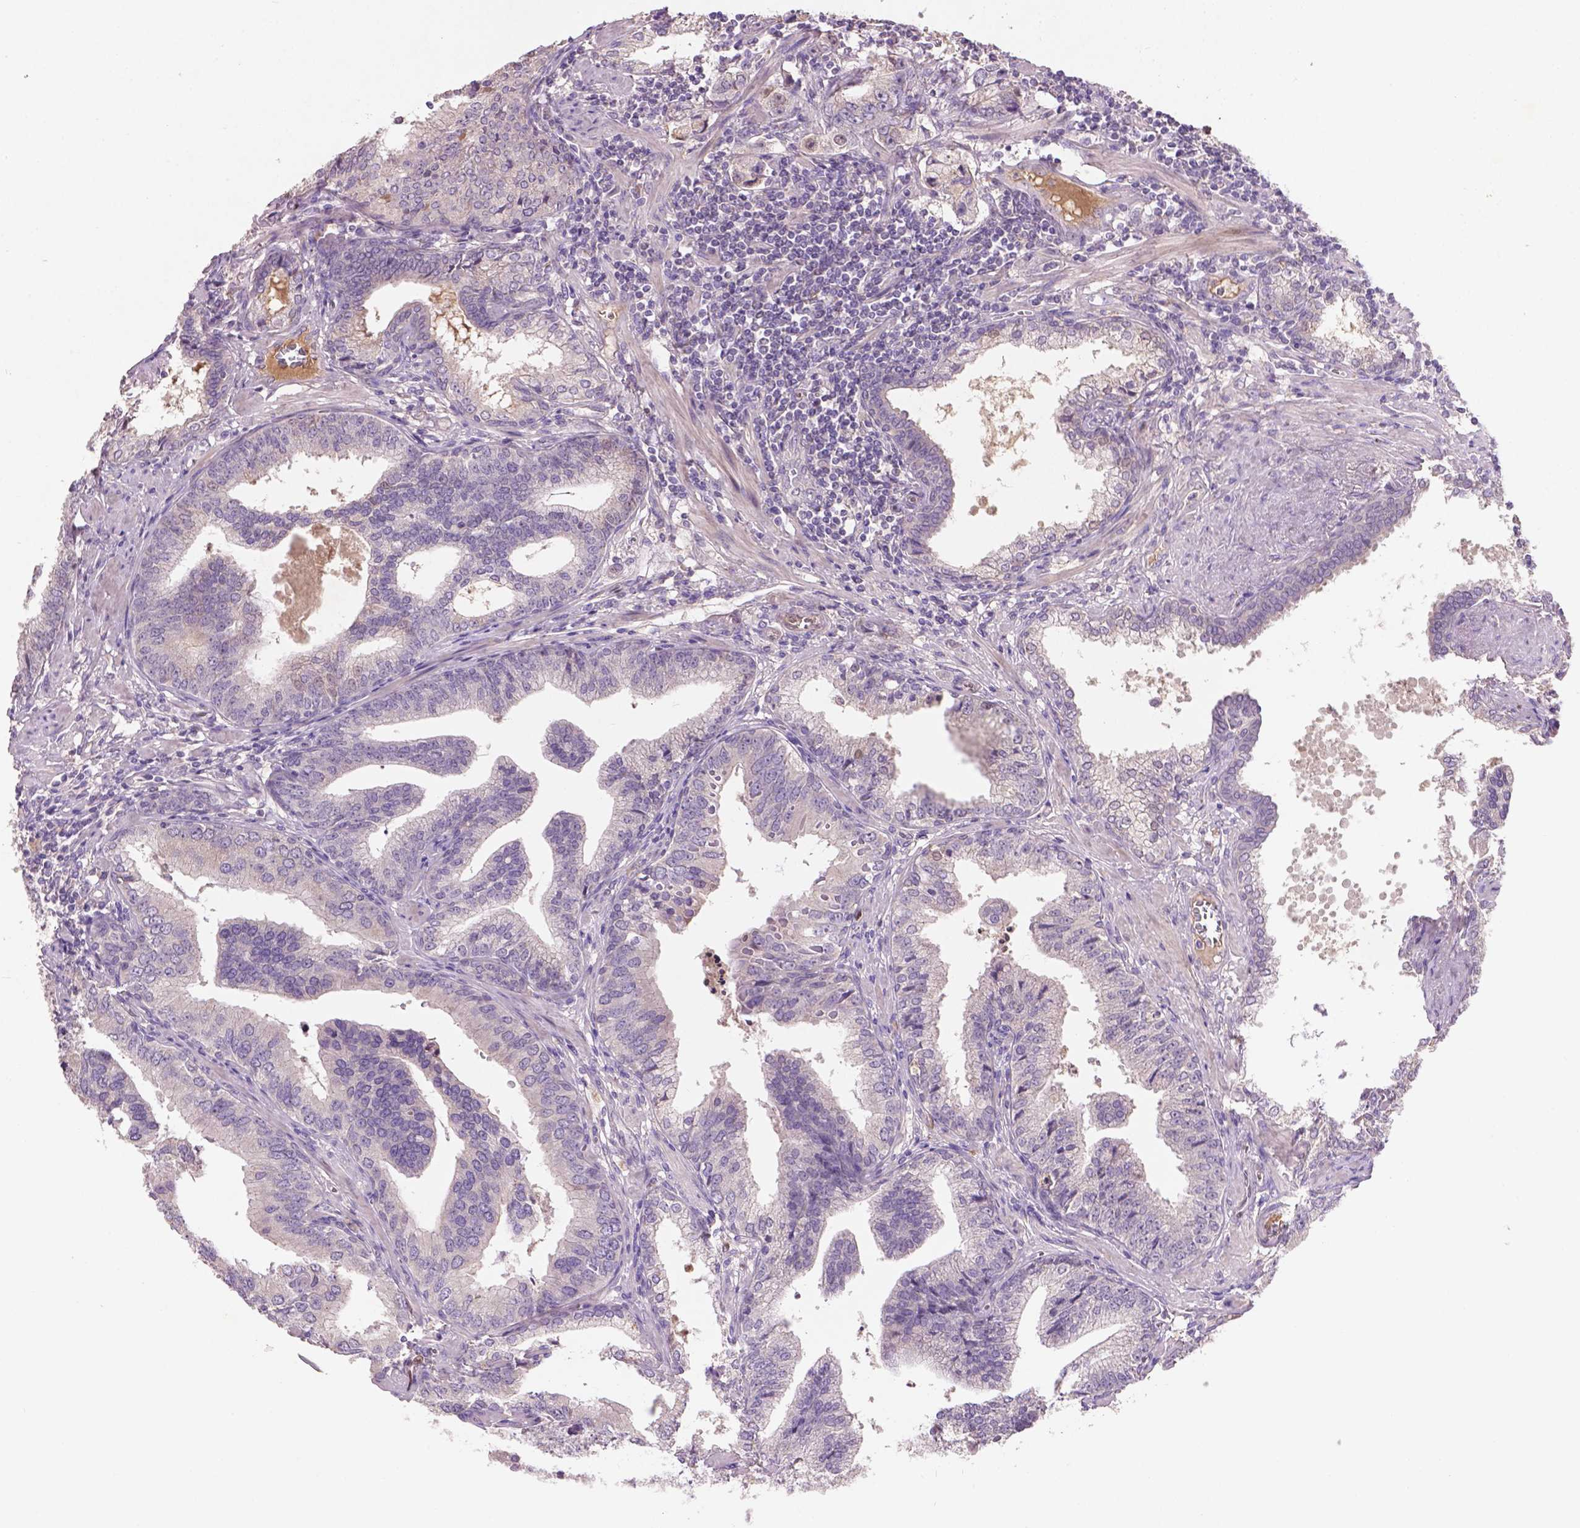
{"staining": {"intensity": "negative", "quantity": "none", "location": "none"}, "tissue": "prostate cancer", "cell_type": "Tumor cells", "image_type": "cancer", "snomed": [{"axis": "morphology", "description": "Adenocarcinoma, NOS"}, {"axis": "topography", "description": "Prostate"}], "caption": "DAB (3,3'-diaminobenzidine) immunohistochemical staining of prostate cancer (adenocarcinoma) demonstrates no significant staining in tumor cells.", "gene": "SOX17", "patient": {"sex": "male", "age": 64}}